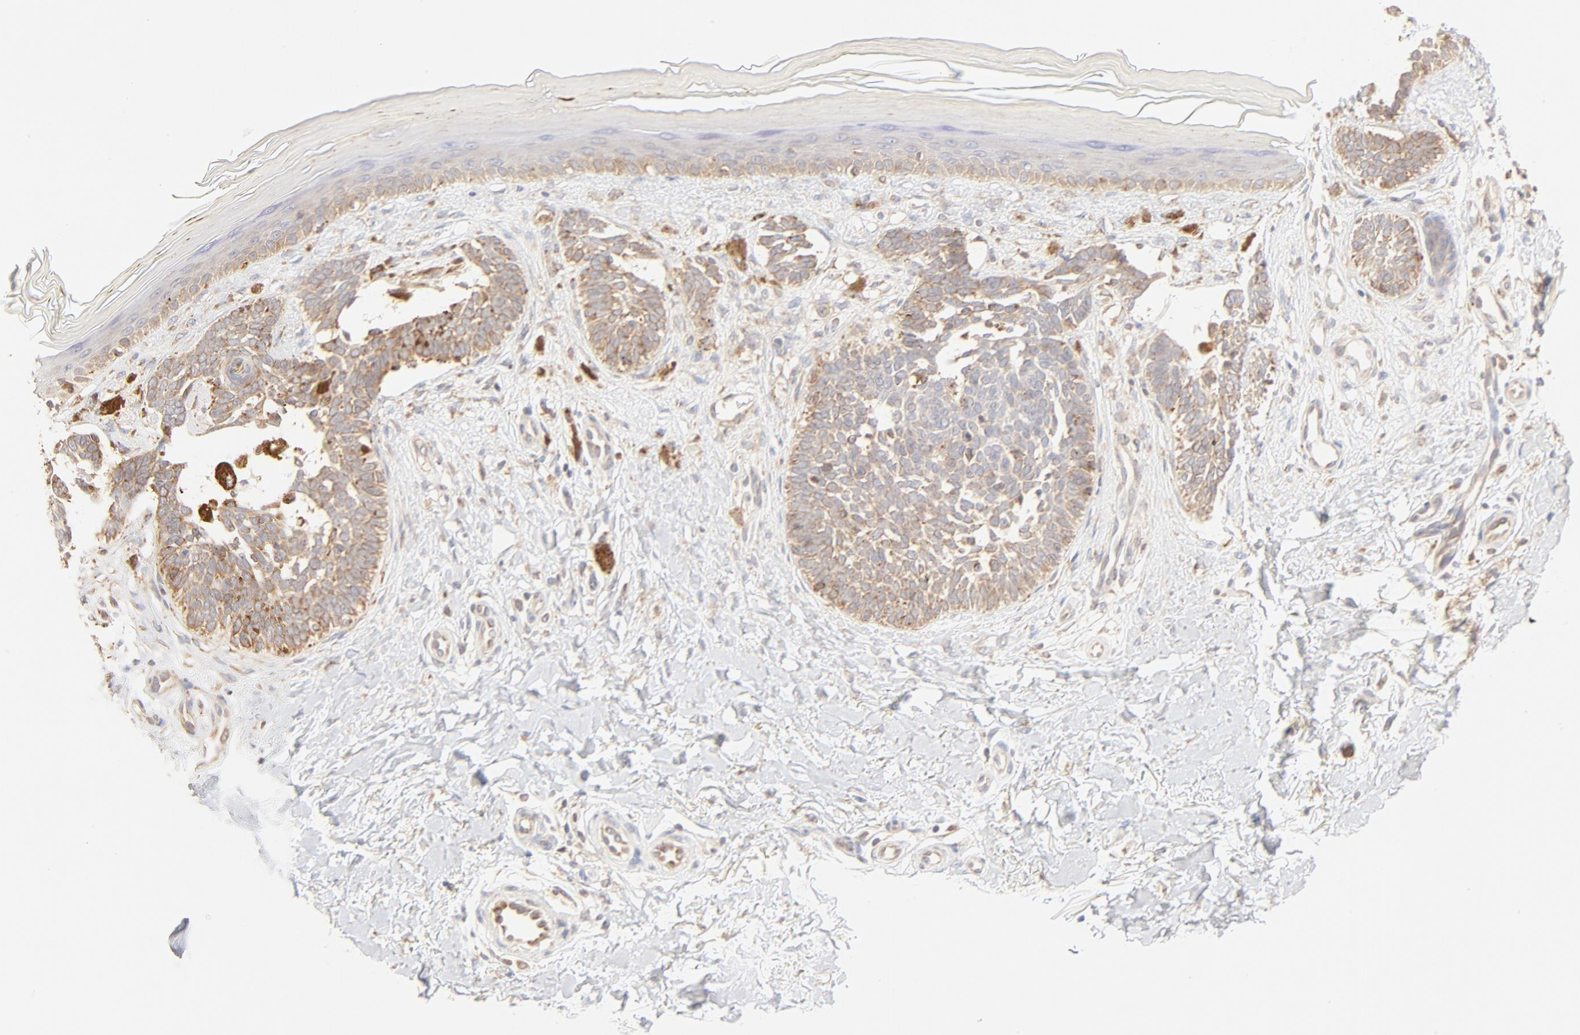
{"staining": {"intensity": "moderate", "quantity": ">75%", "location": "cytoplasmic/membranous"}, "tissue": "skin cancer", "cell_type": "Tumor cells", "image_type": "cancer", "snomed": [{"axis": "morphology", "description": "Normal tissue, NOS"}, {"axis": "morphology", "description": "Basal cell carcinoma"}, {"axis": "topography", "description": "Skin"}], "caption": "This is a photomicrograph of immunohistochemistry staining of basal cell carcinoma (skin), which shows moderate positivity in the cytoplasmic/membranous of tumor cells.", "gene": "PARP12", "patient": {"sex": "female", "age": 58}}